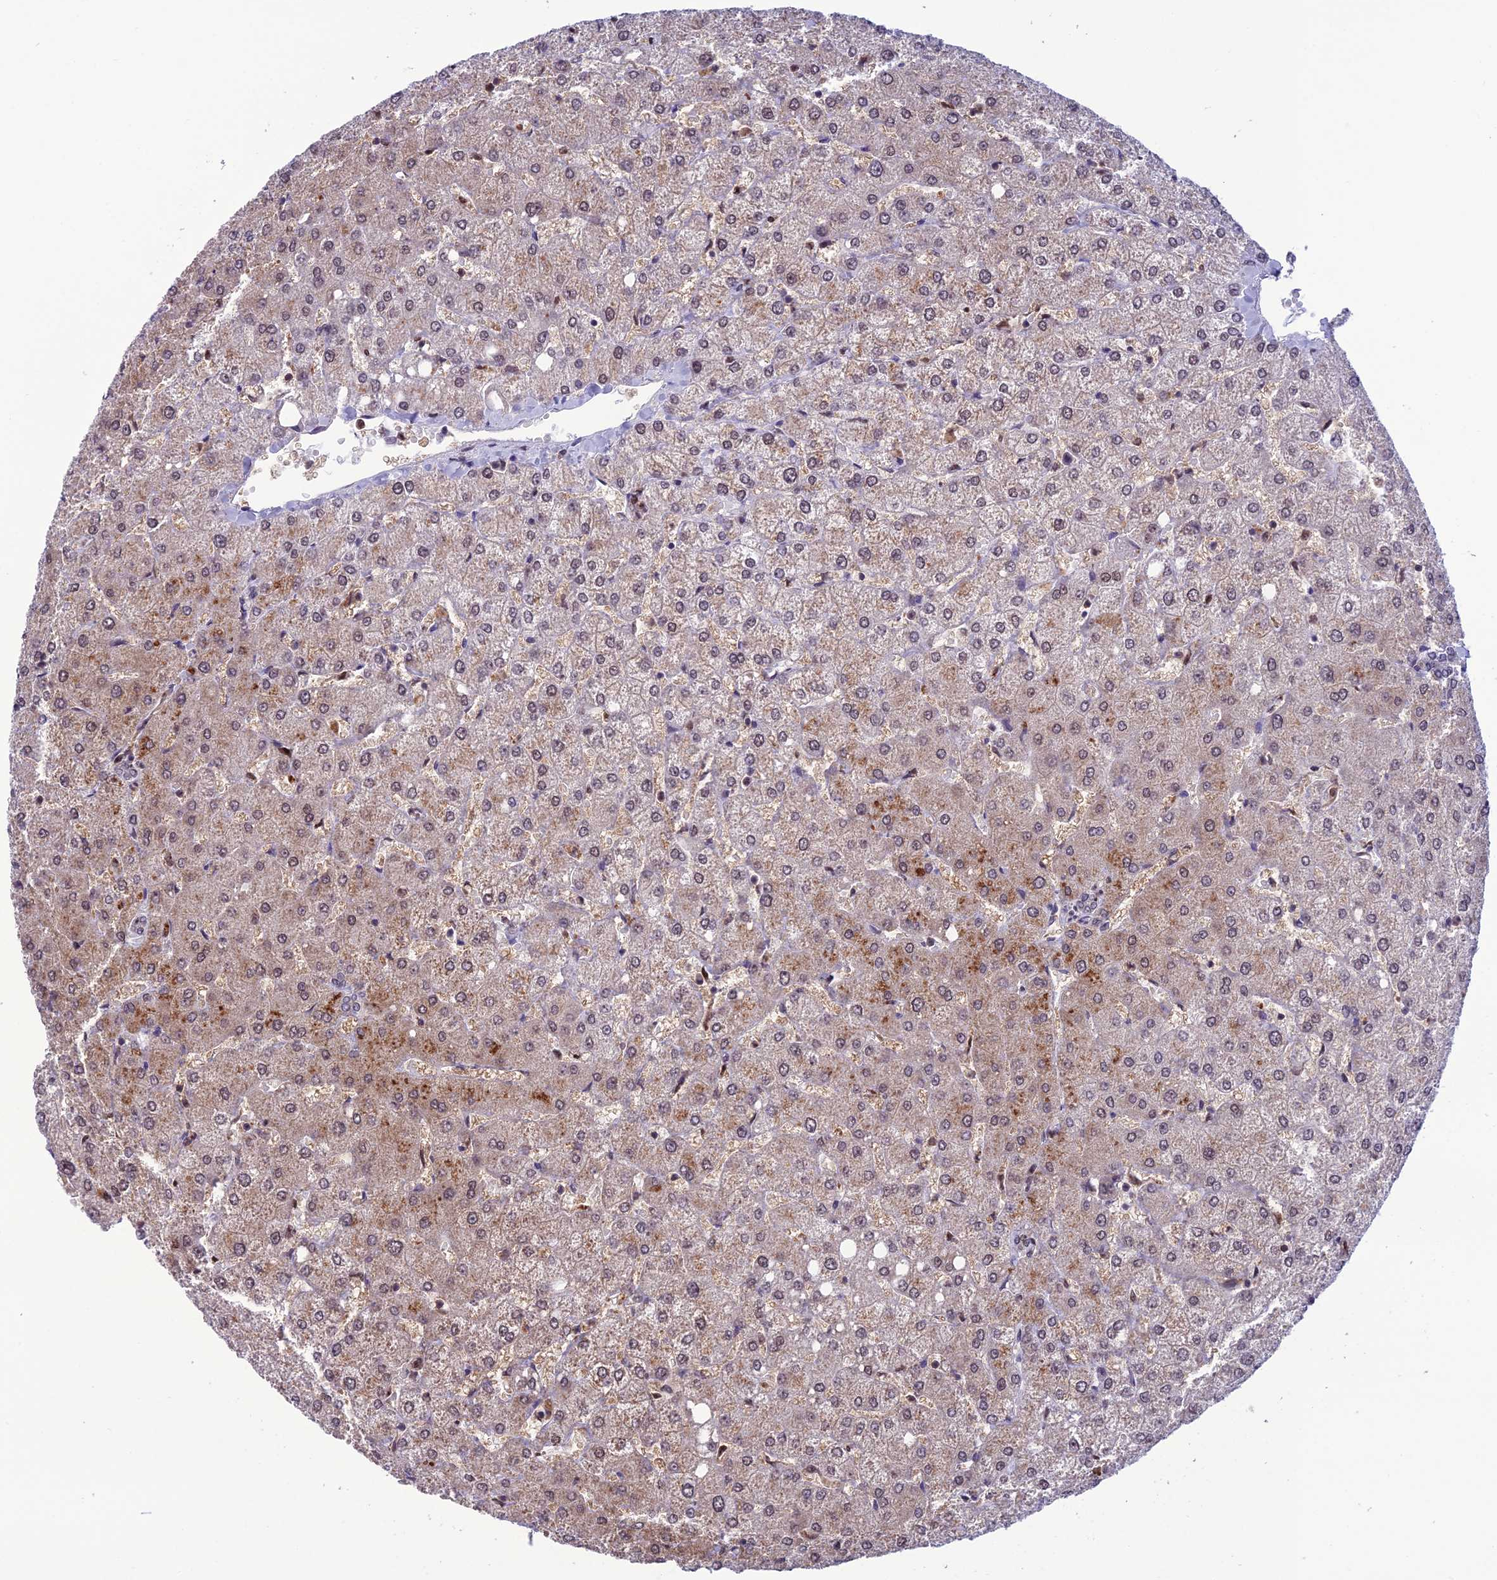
{"staining": {"intensity": "negative", "quantity": "none", "location": "none"}, "tissue": "liver", "cell_type": "Cholangiocytes", "image_type": "normal", "snomed": [{"axis": "morphology", "description": "Normal tissue, NOS"}, {"axis": "topography", "description": "Liver"}], "caption": "Cholangiocytes are negative for protein expression in benign human liver. Brightfield microscopy of IHC stained with DAB (3,3'-diaminobenzidine) (brown) and hematoxylin (blue), captured at high magnification.", "gene": "MIS12", "patient": {"sex": "female", "age": 54}}